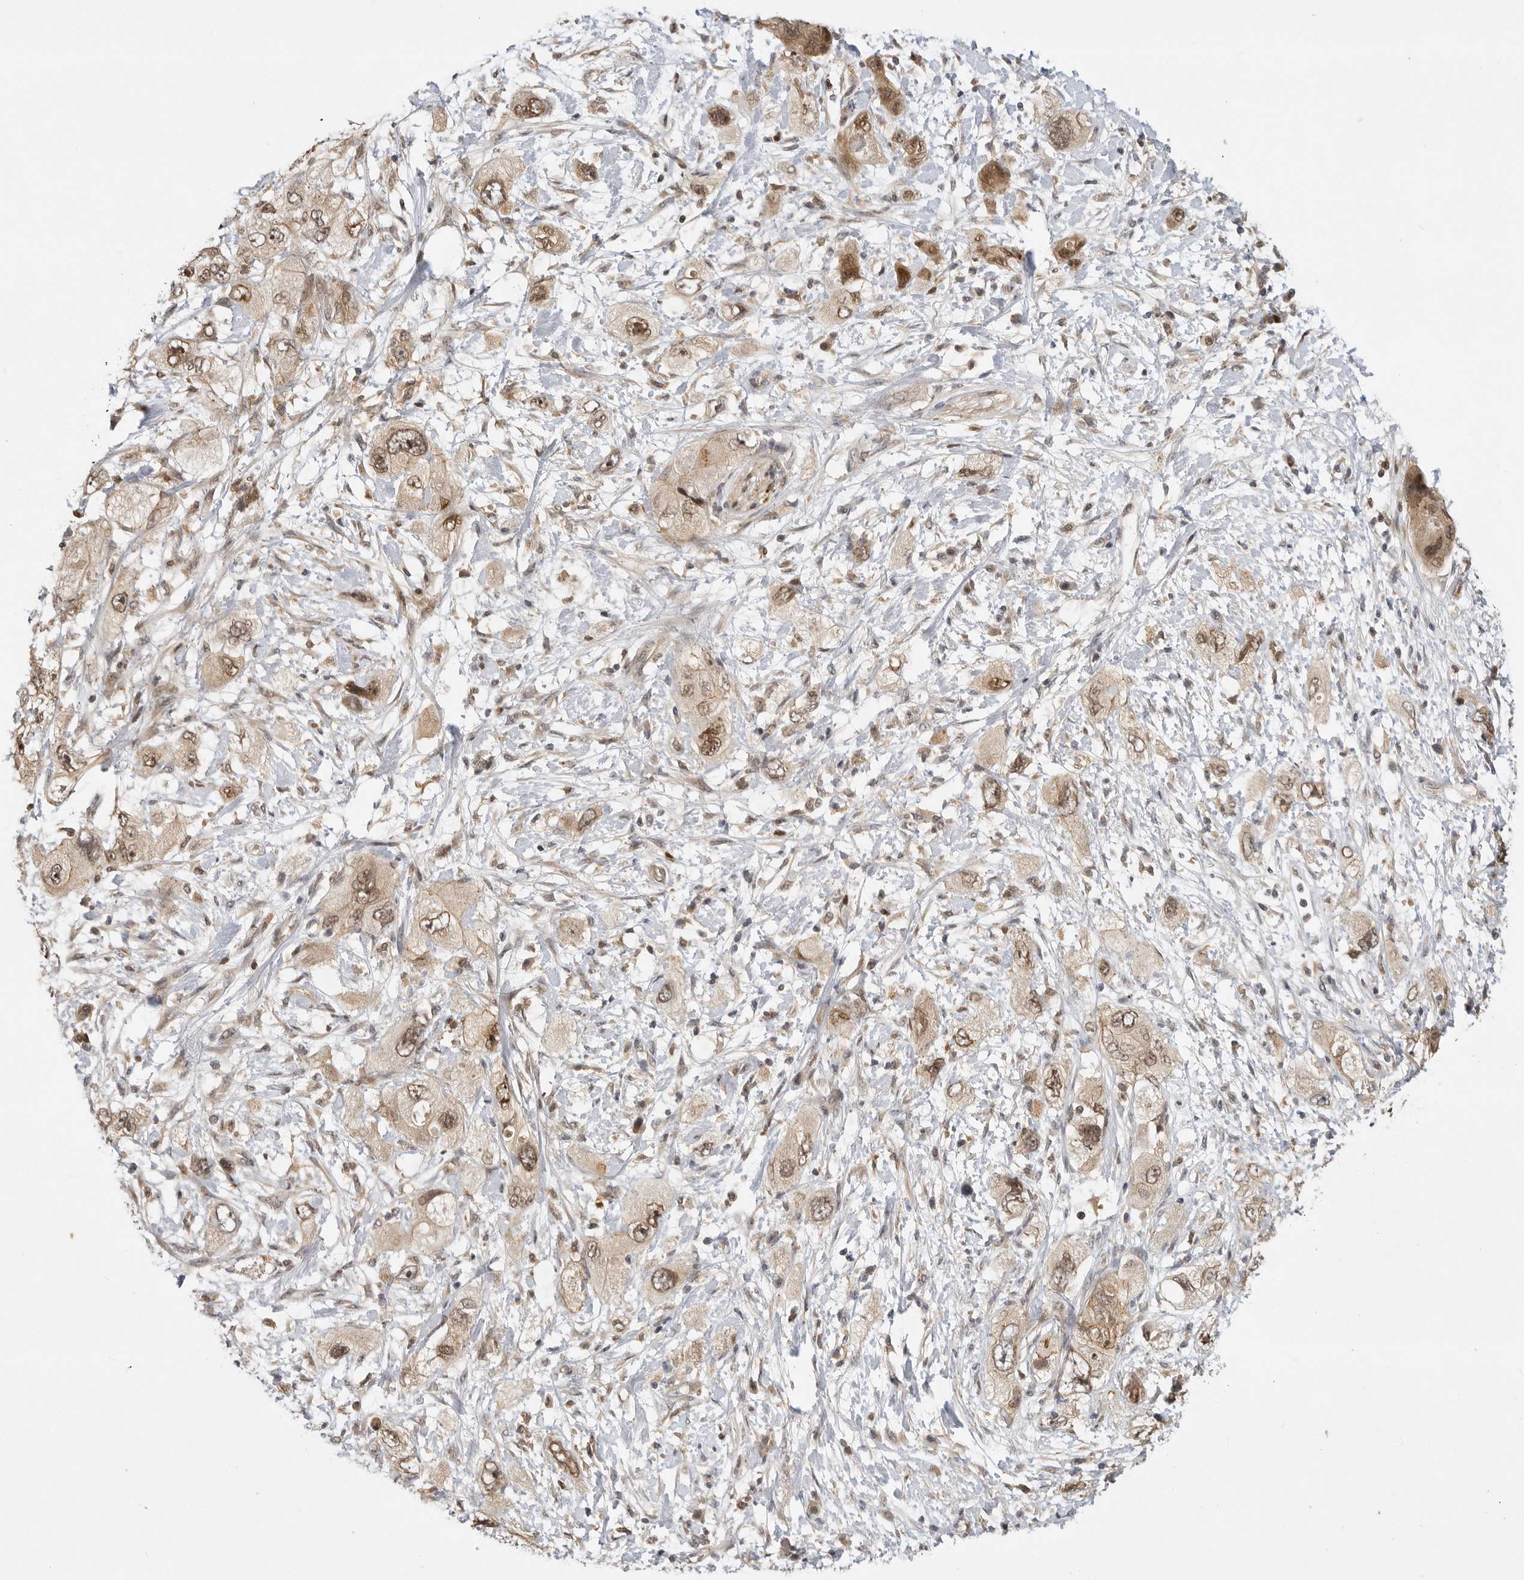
{"staining": {"intensity": "moderate", "quantity": ">75%", "location": "nuclear"}, "tissue": "pancreatic cancer", "cell_type": "Tumor cells", "image_type": "cancer", "snomed": [{"axis": "morphology", "description": "Adenocarcinoma, NOS"}, {"axis": "topography", "description": "Pancreas"}], "caption": "Brown immunohistochemical staining in human adenocarcinoma (pancreatic) displays moderate nuclear staining in about >75% of tumor cells.", "gene": "CSNK1G3", "patient": {"sex": "female", "age": 73}}